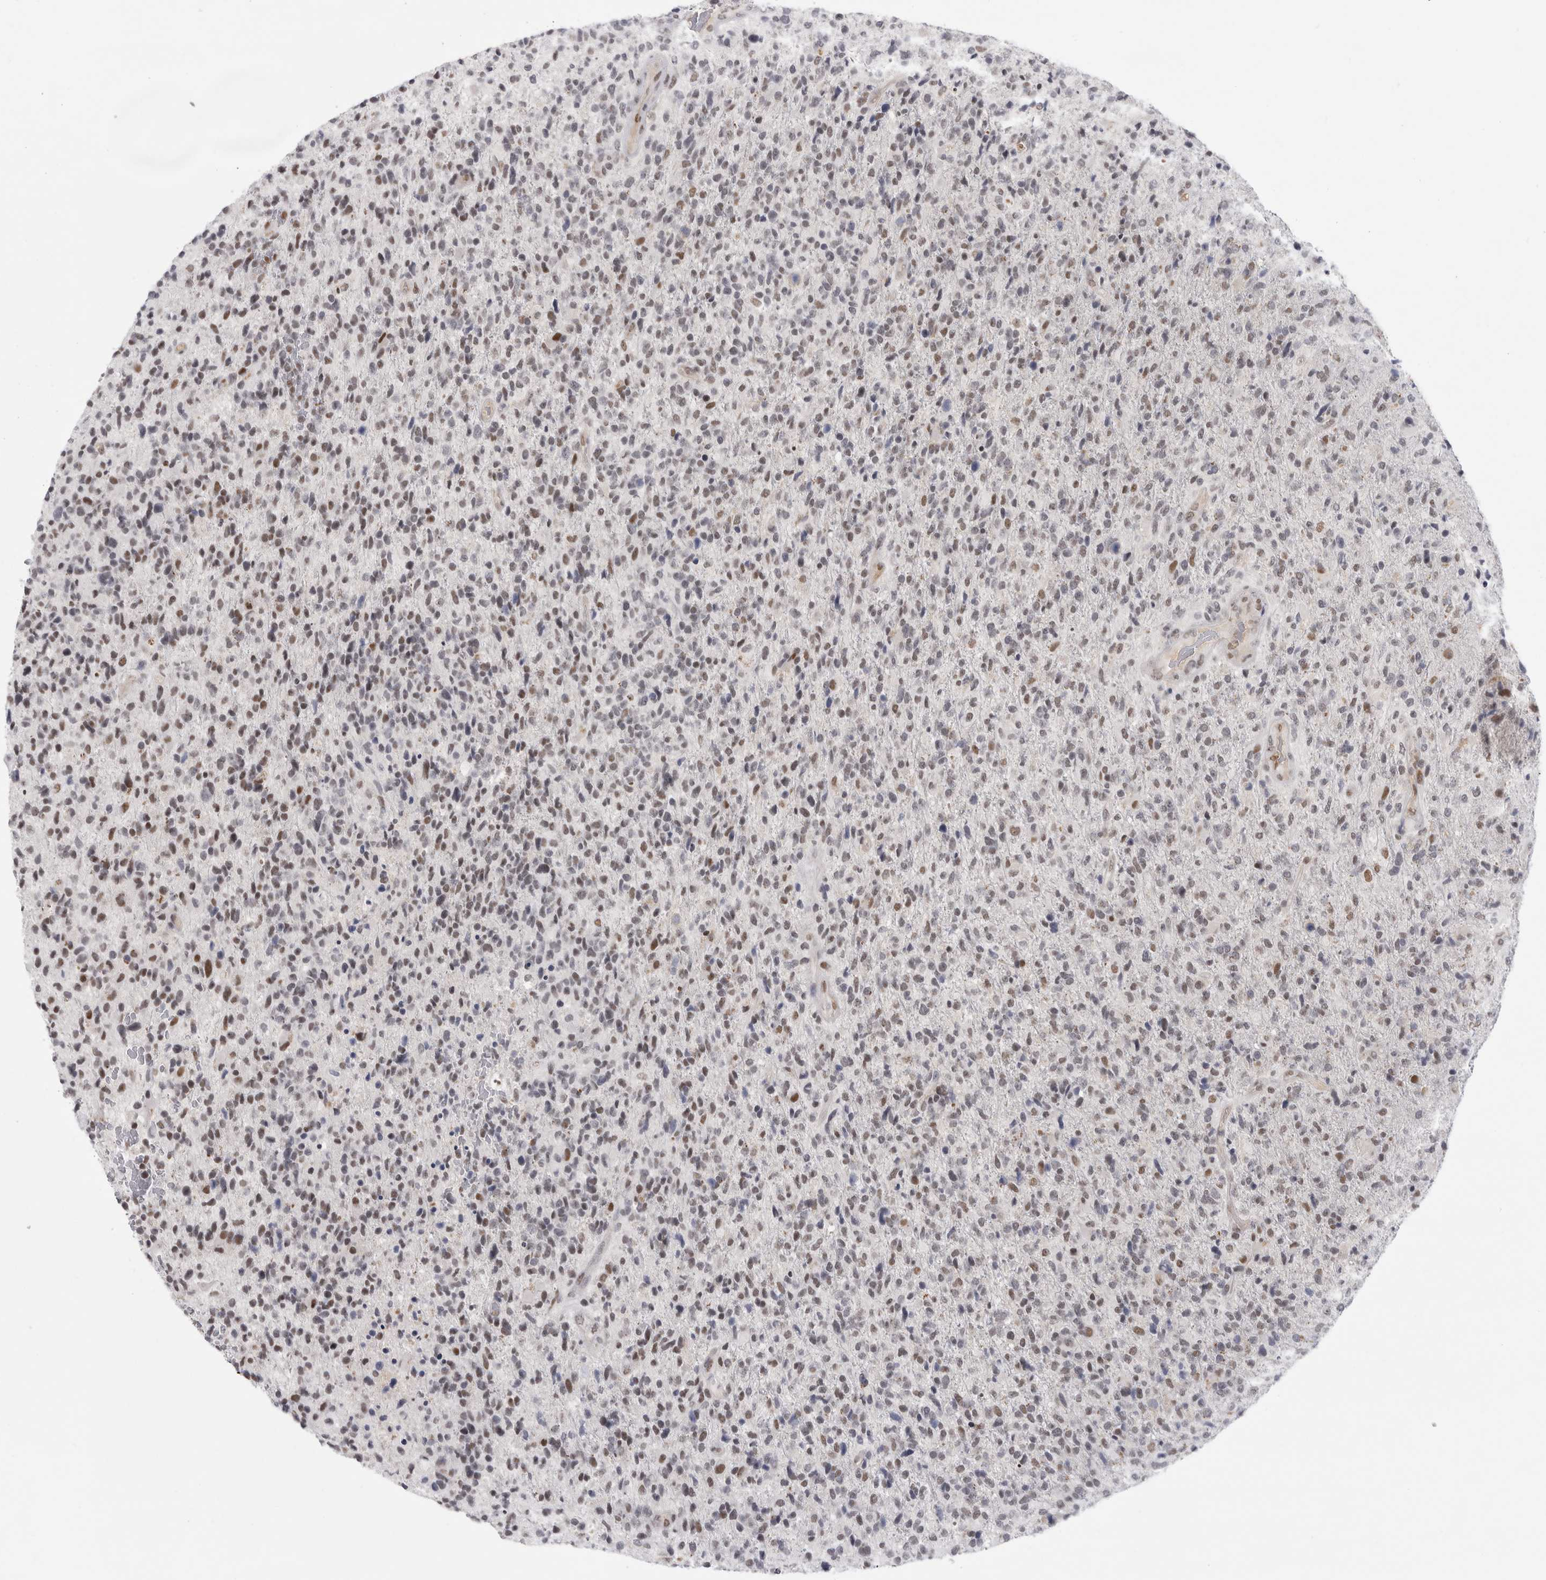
{"staining": {"intensity": "moderate", "quantity": "<25%", "location": "nuclear"}, "tissue": "glioma", "cell_type": "Tumor cells", "image_type": "cancer", "snomed": [{"axis": "morphology", "description": "Glioma, malignant, High grade"}, {"axis": "topography", "description": "Brain"}], "caption": "Malignant glioma (high-grade) tissue displays moderate nuclear positivity in approximately <25% of tumor cells, visualized by immunohistochemistry.", "gene": "PSMB2", "patient": {"sex": "male", "age": 72}}